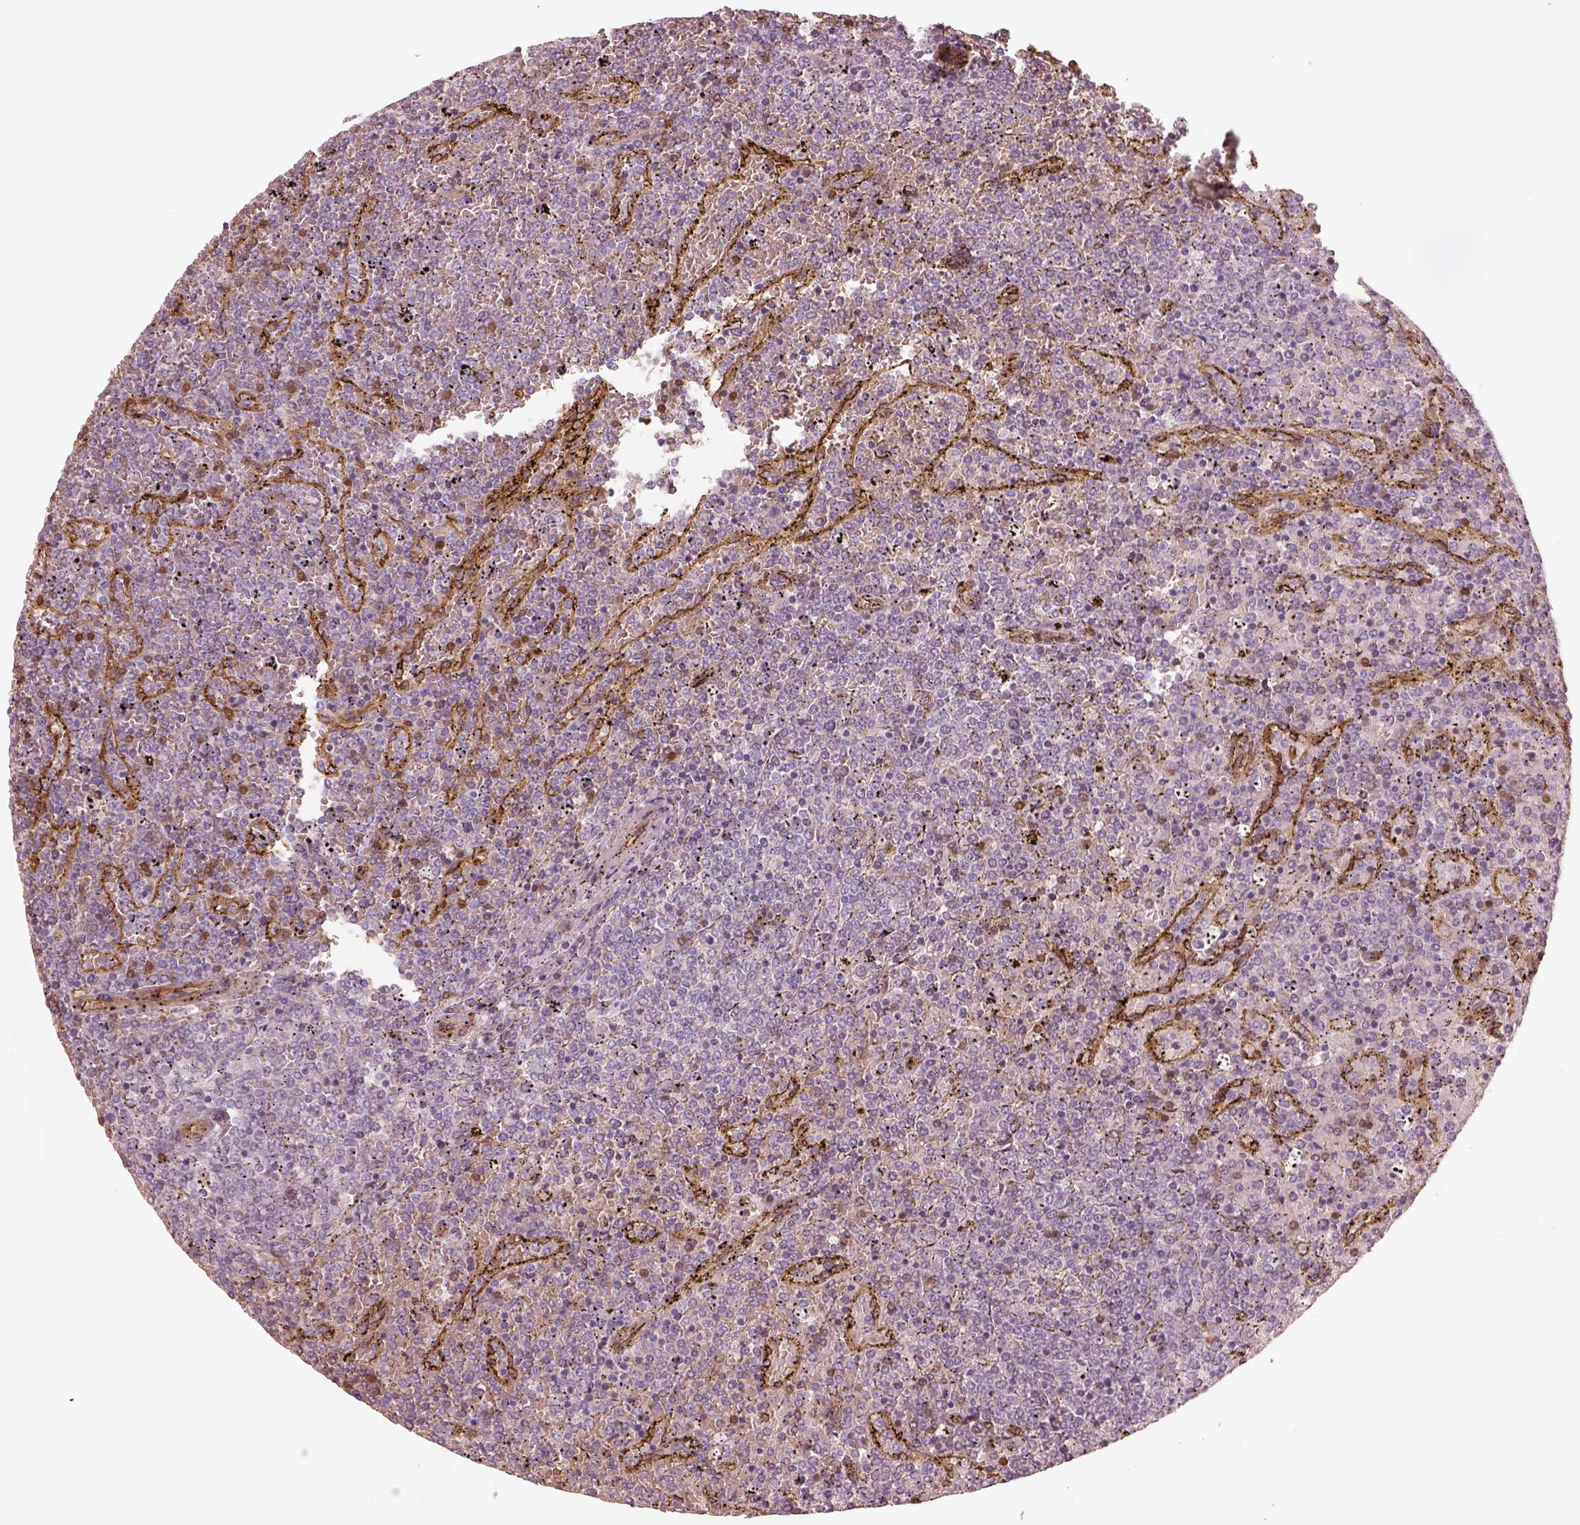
{"staining": {"intensity": "negative", "quantity": "none", "location": "none"}, "tissue": "lymphoma", "cell_type": "Tumor cells", "image_type": "cancer", "snomed": [{"axis": "morphology", "description": "Malignant lymphoma, non-Hodgkin's type, Low grade"}, {"axis": "topography", "description": "Spleen"}], "caption": "DAB (3,3'-diaminobenzidine) immunohistochemical staining of lymphoma displays no significant positivity in tumor cells.", "gene": "CRYM", "patient": {"sex": "female", "age": 77}}